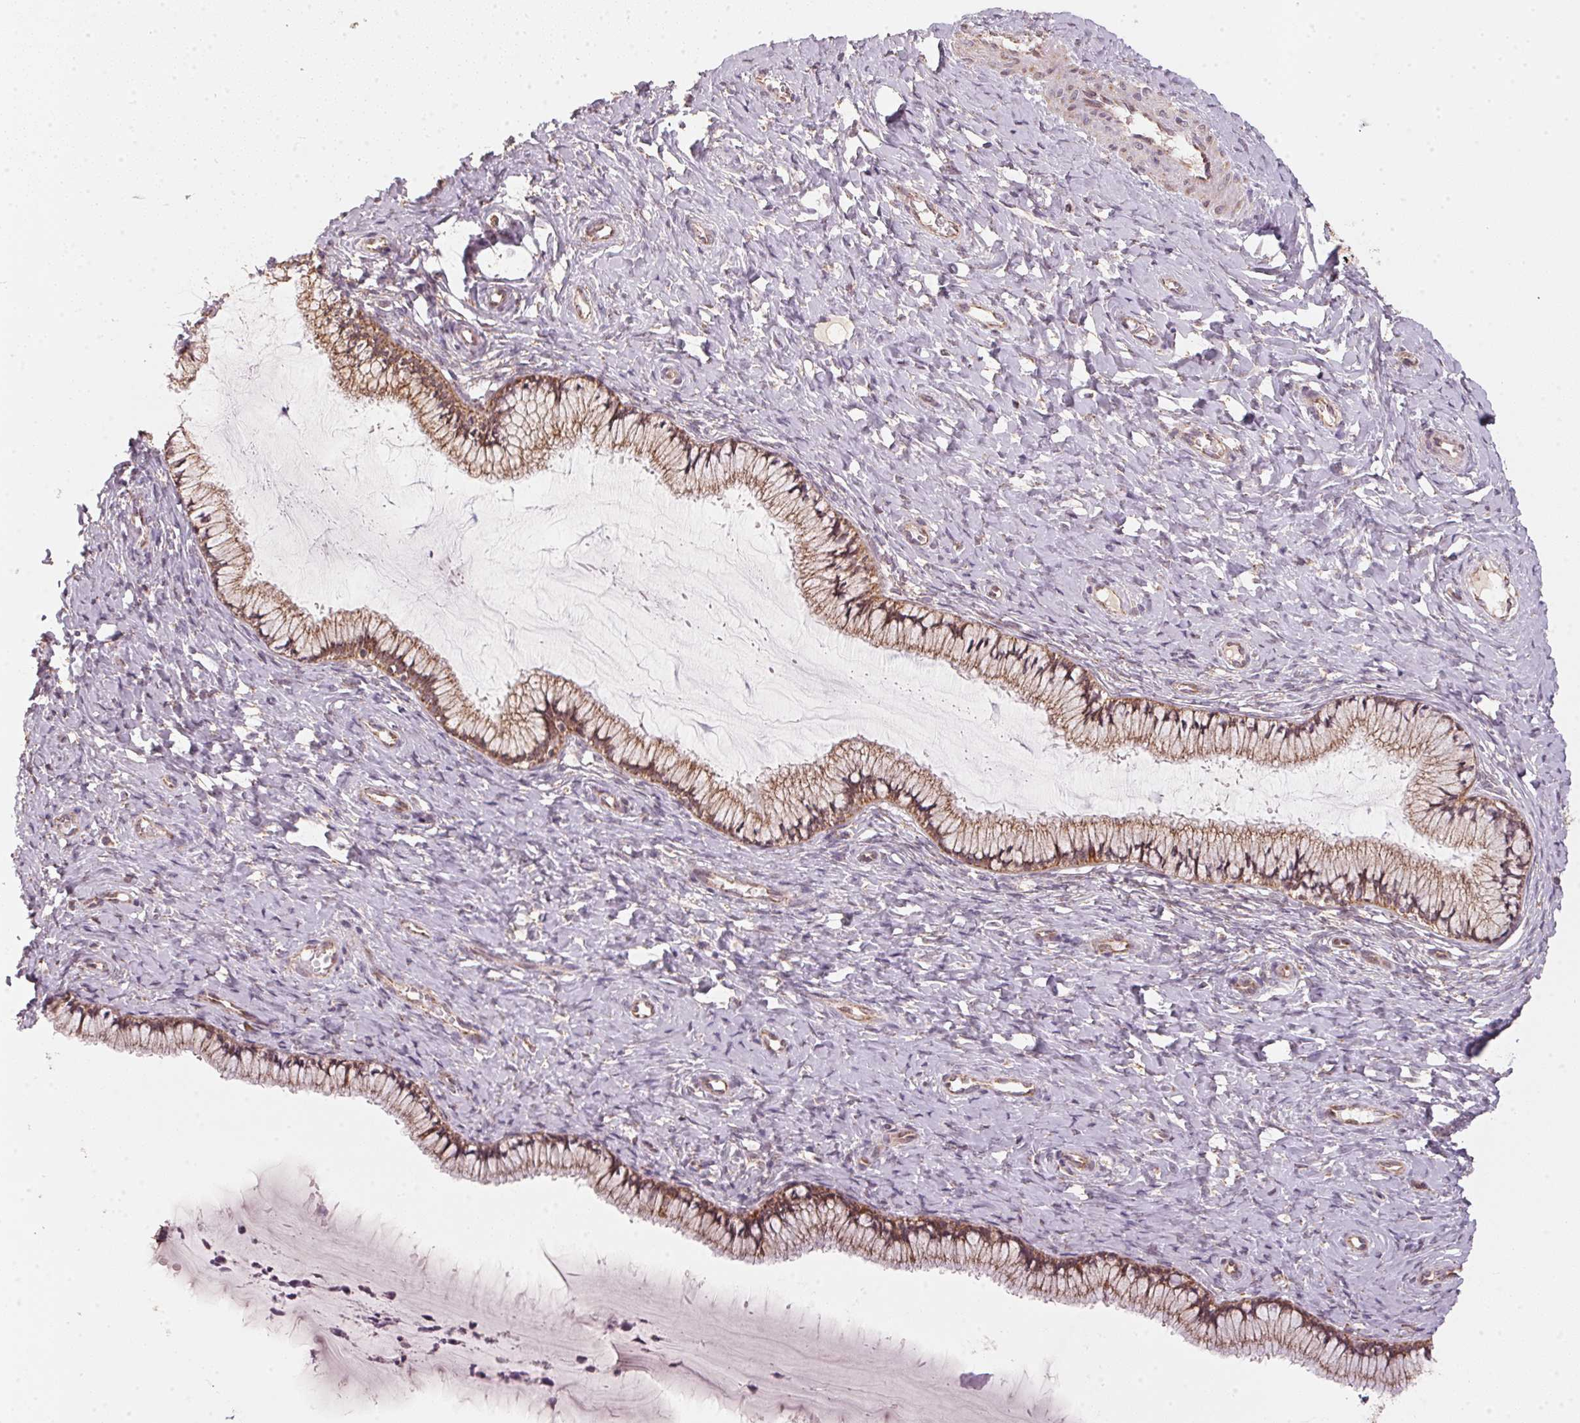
{"staining": {"intensity": "moderate", "quantity": ">75%", "location": "cytoplasmic/membranous"}, "tissue": "cervix", "cell_type": "Glandular cells", "image_type": "normal", "snomed": [{"axis": "morphology", "description": "Normal tissue, NOS"}, {"axis": "topography", "description": "Cervix"}], "caption": "Moderate cytoplasmic/membranous positivity for a protein is appreciated in about >75% of glandular cells of unremarkable cervix using immunohistochemistry (IHC).", "gene": "MATCAP1", "patient": {"sex": "female", "age": 37}}